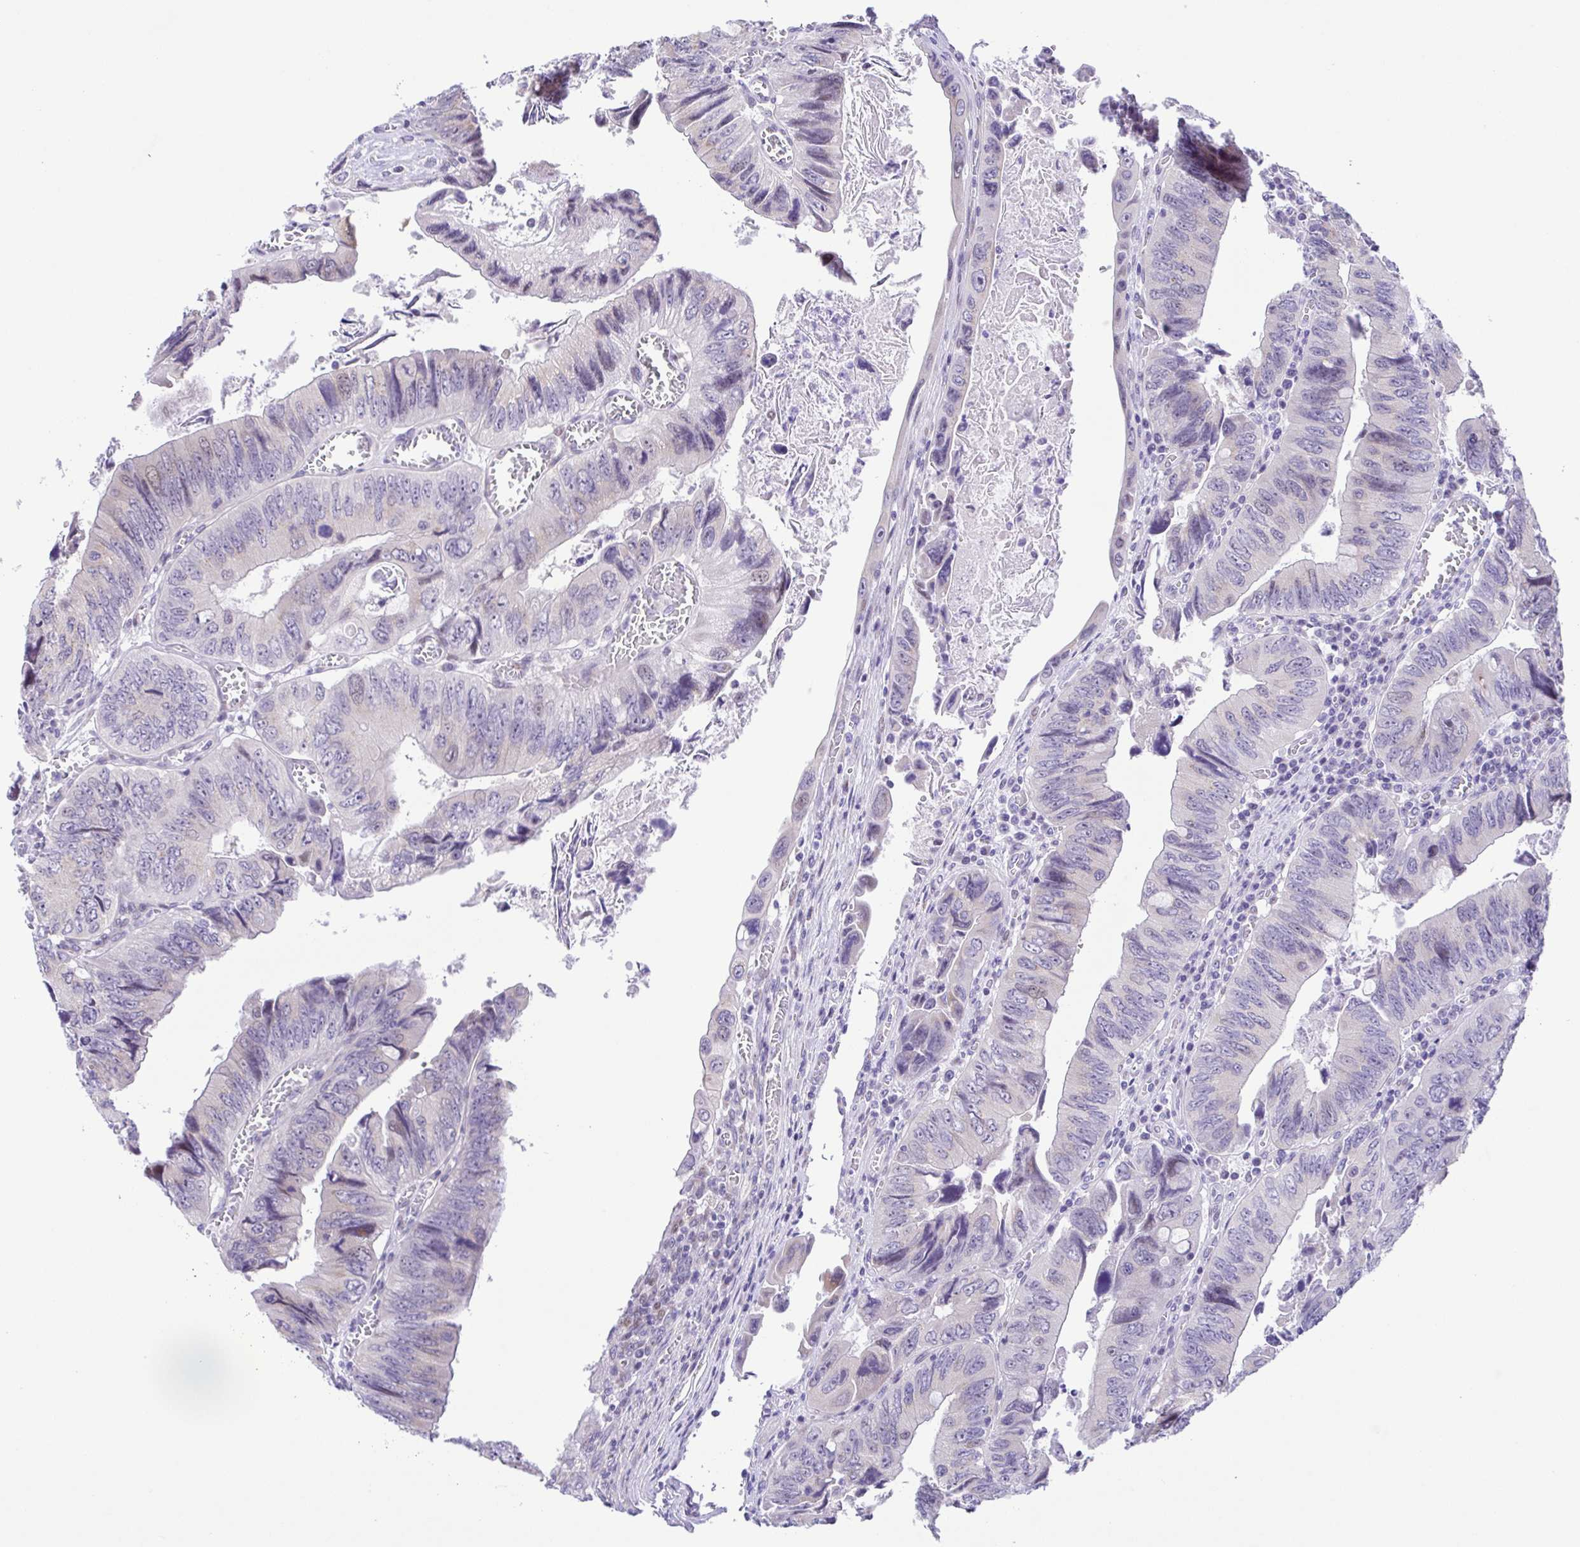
{"staining": {"intensity": "negative", "quantity": "none", "location": "none"}, "tissue": "colorectal cancer", "cell_type": "Tumor cells", "image_type": "cancer", "snomed": [{"axis": "morphology", "description": "Adenocarcinoma, NOS"}, {"axis": "topography", "description": "Colon"}], "caption": "IHC of adenocarcinoma (colorectal) exhibits no staining in tumor cells.", "gene": "TGM3", "patient": {"sex": "female", "age": 84}}